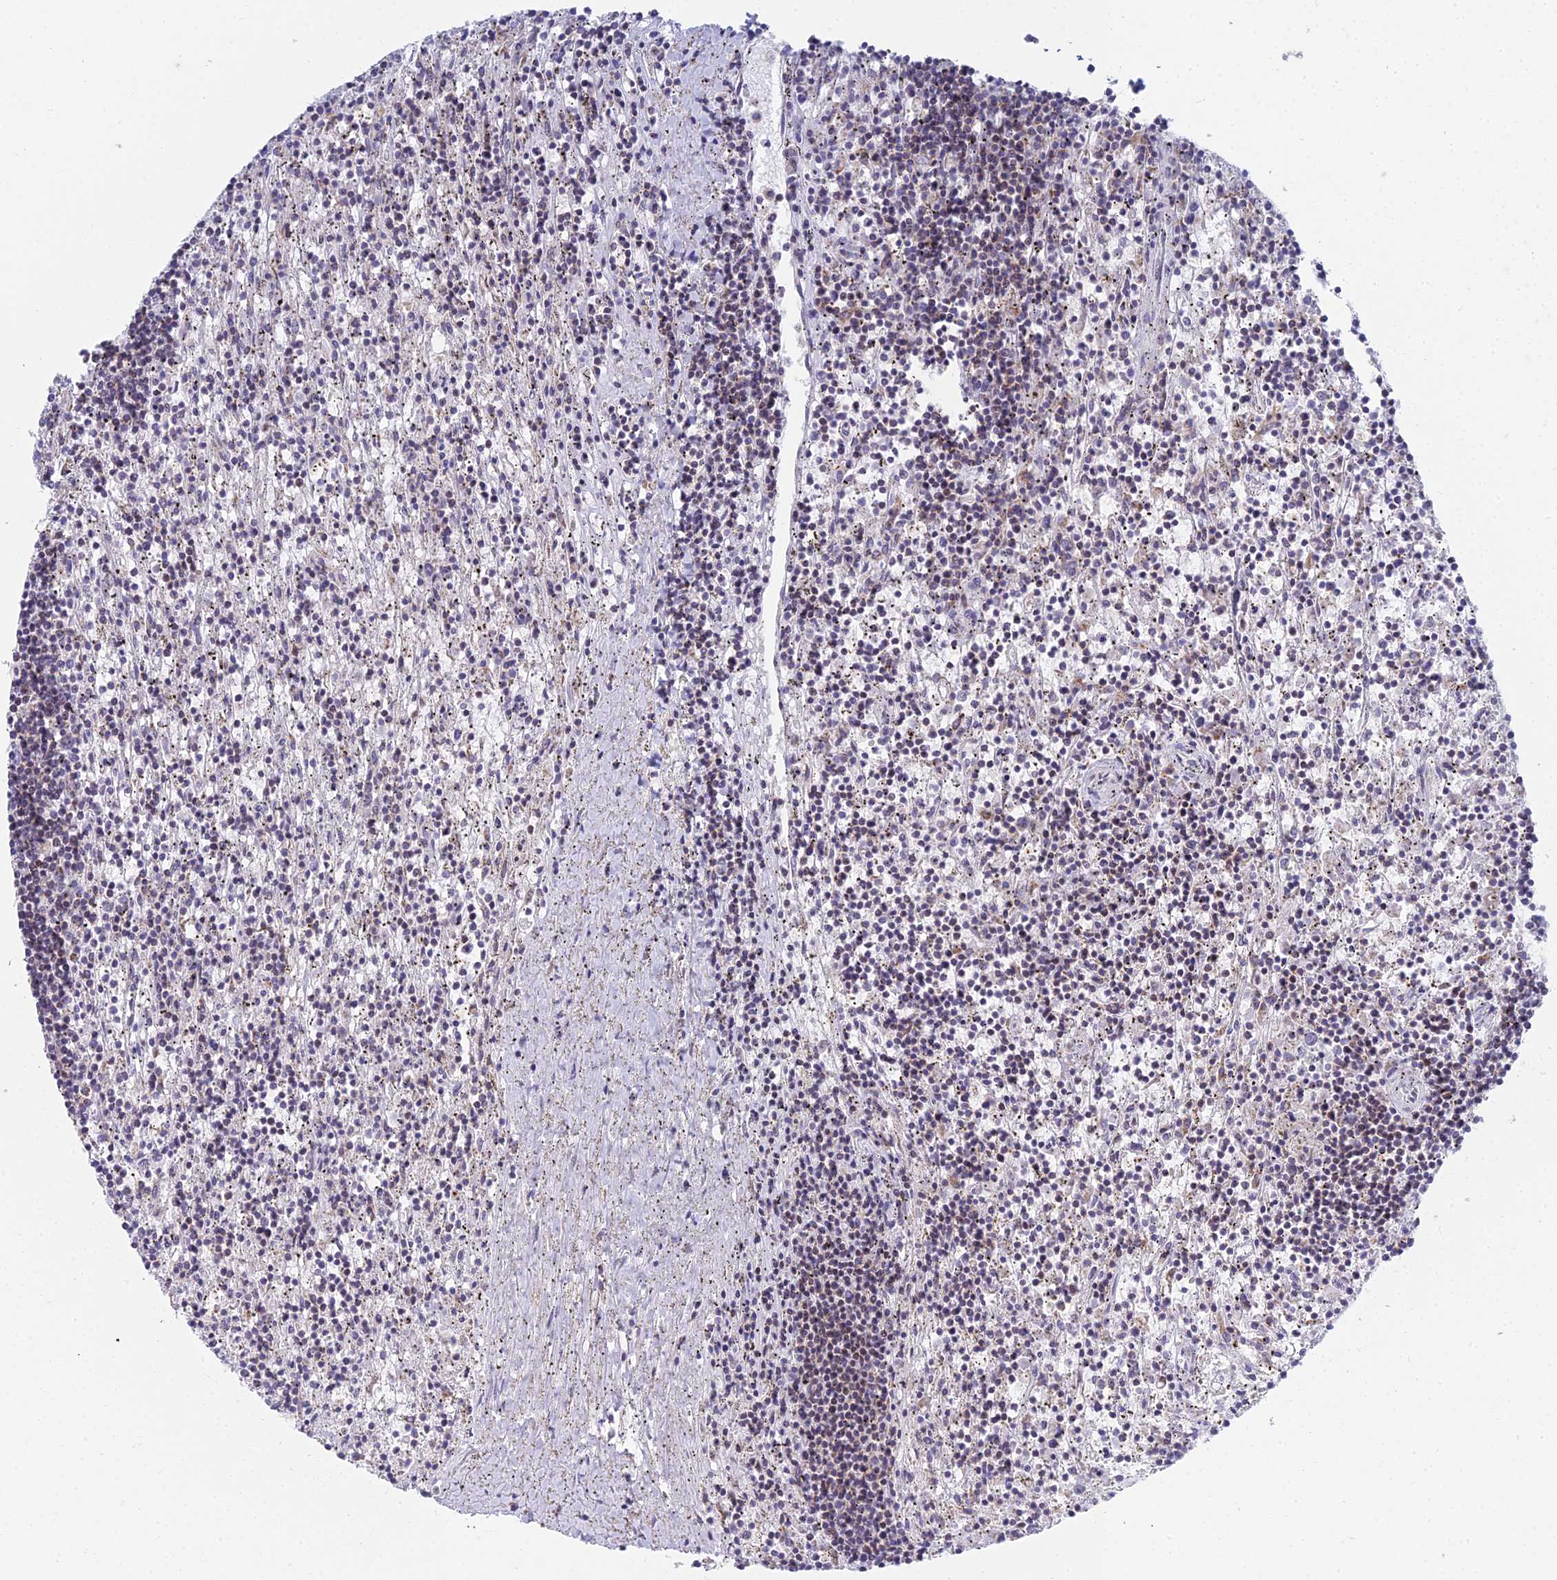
{"staining": {"intensity": "negative", "quantity": "none", "location": "none"}, "tissue": "lymphoma", "cell_type": "Tumor cells", "image_type": "cancer", "snomed": [{"axis": "morphology", "description": "Malignant lymphoma, non-Hodgkin's type, Low grade"}, {"axis": "topography", "description": "Spleen"}], "caption": "IHC of lymphoma displays no expression in tumor cells.", "gene": "PRR13", "patient": {"sex": "male", "age": 76}}